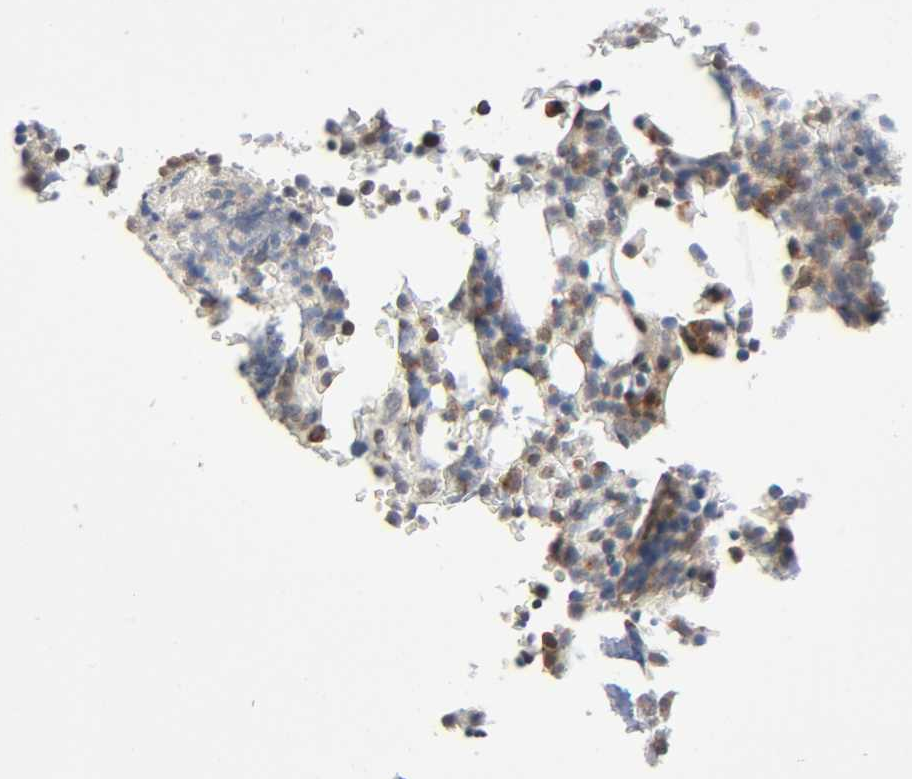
{"staining": {"intensity": "moderate", "quantity": "25%-75%", "location": "cytoplasmic/membranous"}, "tissue": "bone marrow", "cell_type": "Hematopoietic cells", "image_type": "normal", "snomed": [{"axis": "morphology", "description": "Normal tissue, NOS"}, {"axis": "topography", "description": "Bone marrow"}], "caption": "Immunohistochemical staining of benign bone marrow displays 25%-75% levels of moderate cytoplasmic/membranous protein expression in about 25%-75% of hematopoietic cells.", "gene": "PPP2R1B", "patient": {"sex": "female", "age": 66}}